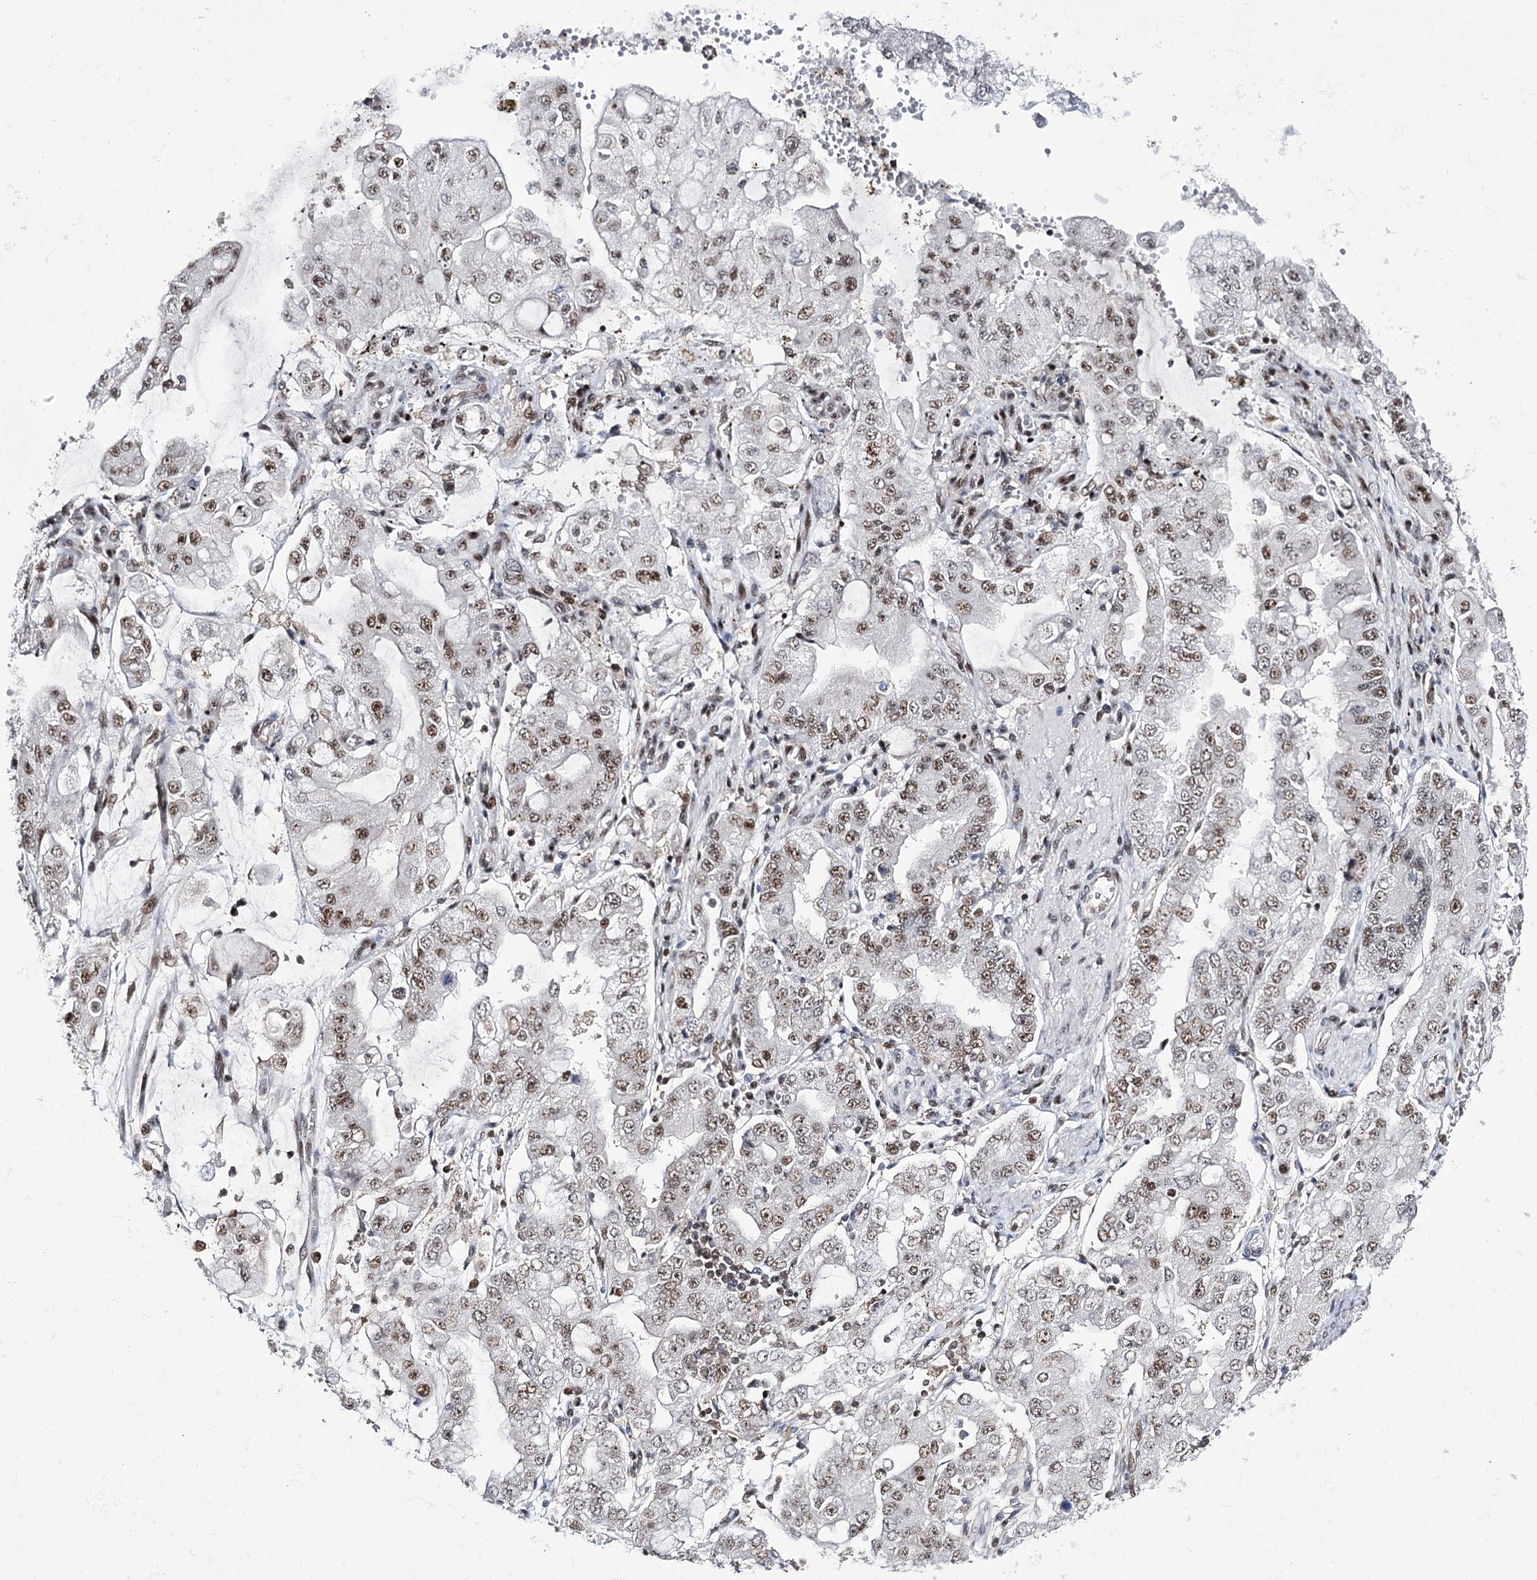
{"staining": {"intensity": "weak", "quantity": "25%-75%", "location": "nuclear"}, "tissue": "stomach cancer", "cell_type": "Tumor cells", "image_type": "cancer", "snomed": [{"axis": "morphology", "description": "Adenocarcinoma, NOS"}, {"axis": "topography", "description": "Stomach"}], "caption": "Protein analysis of adenocarcinoma (stomach) tissue reveals weak nuclear positivity in approximately 25%-75% of tumor cells.", "gene": "PRPF40A", "patient": {"sex": "male", "age": 76}}